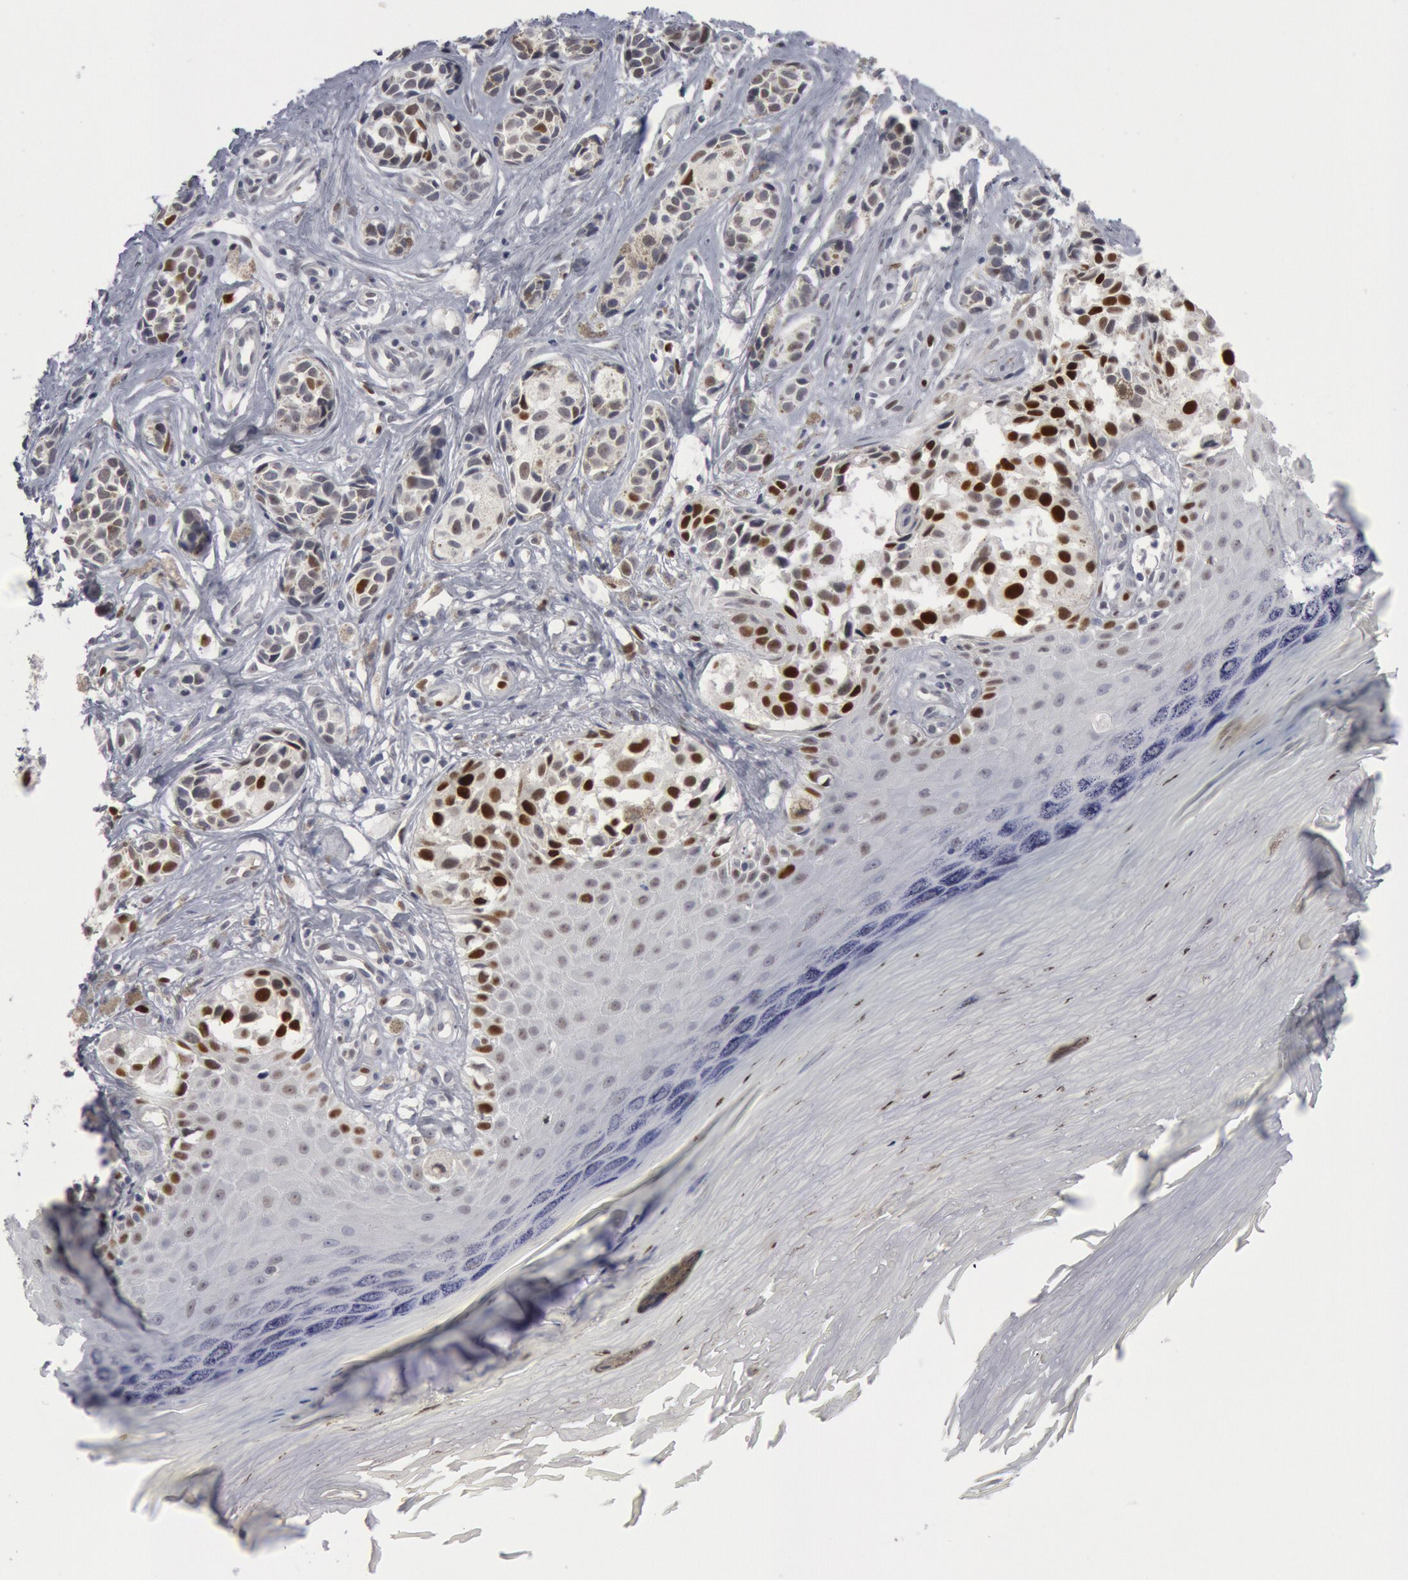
{"staining": {"intensity": "strong", "quantity": "25%-75%", "location": "nuclear"}, "tissue": "melanoma", "cell_type": "Tumor cells", "image_type": "cancer", "snomed": [{"axis": "morphology", "description": "Malignant melanoma, NOS"}, {"axis": "topography", "description": "Skin"}], "caption": "Malignant melanoma tissue demonstrates strong nuclear staining in approximately 25%-75% of tumor cells", "gene": "WDHD1", "patient": {"sex": "male", "age": 79}}